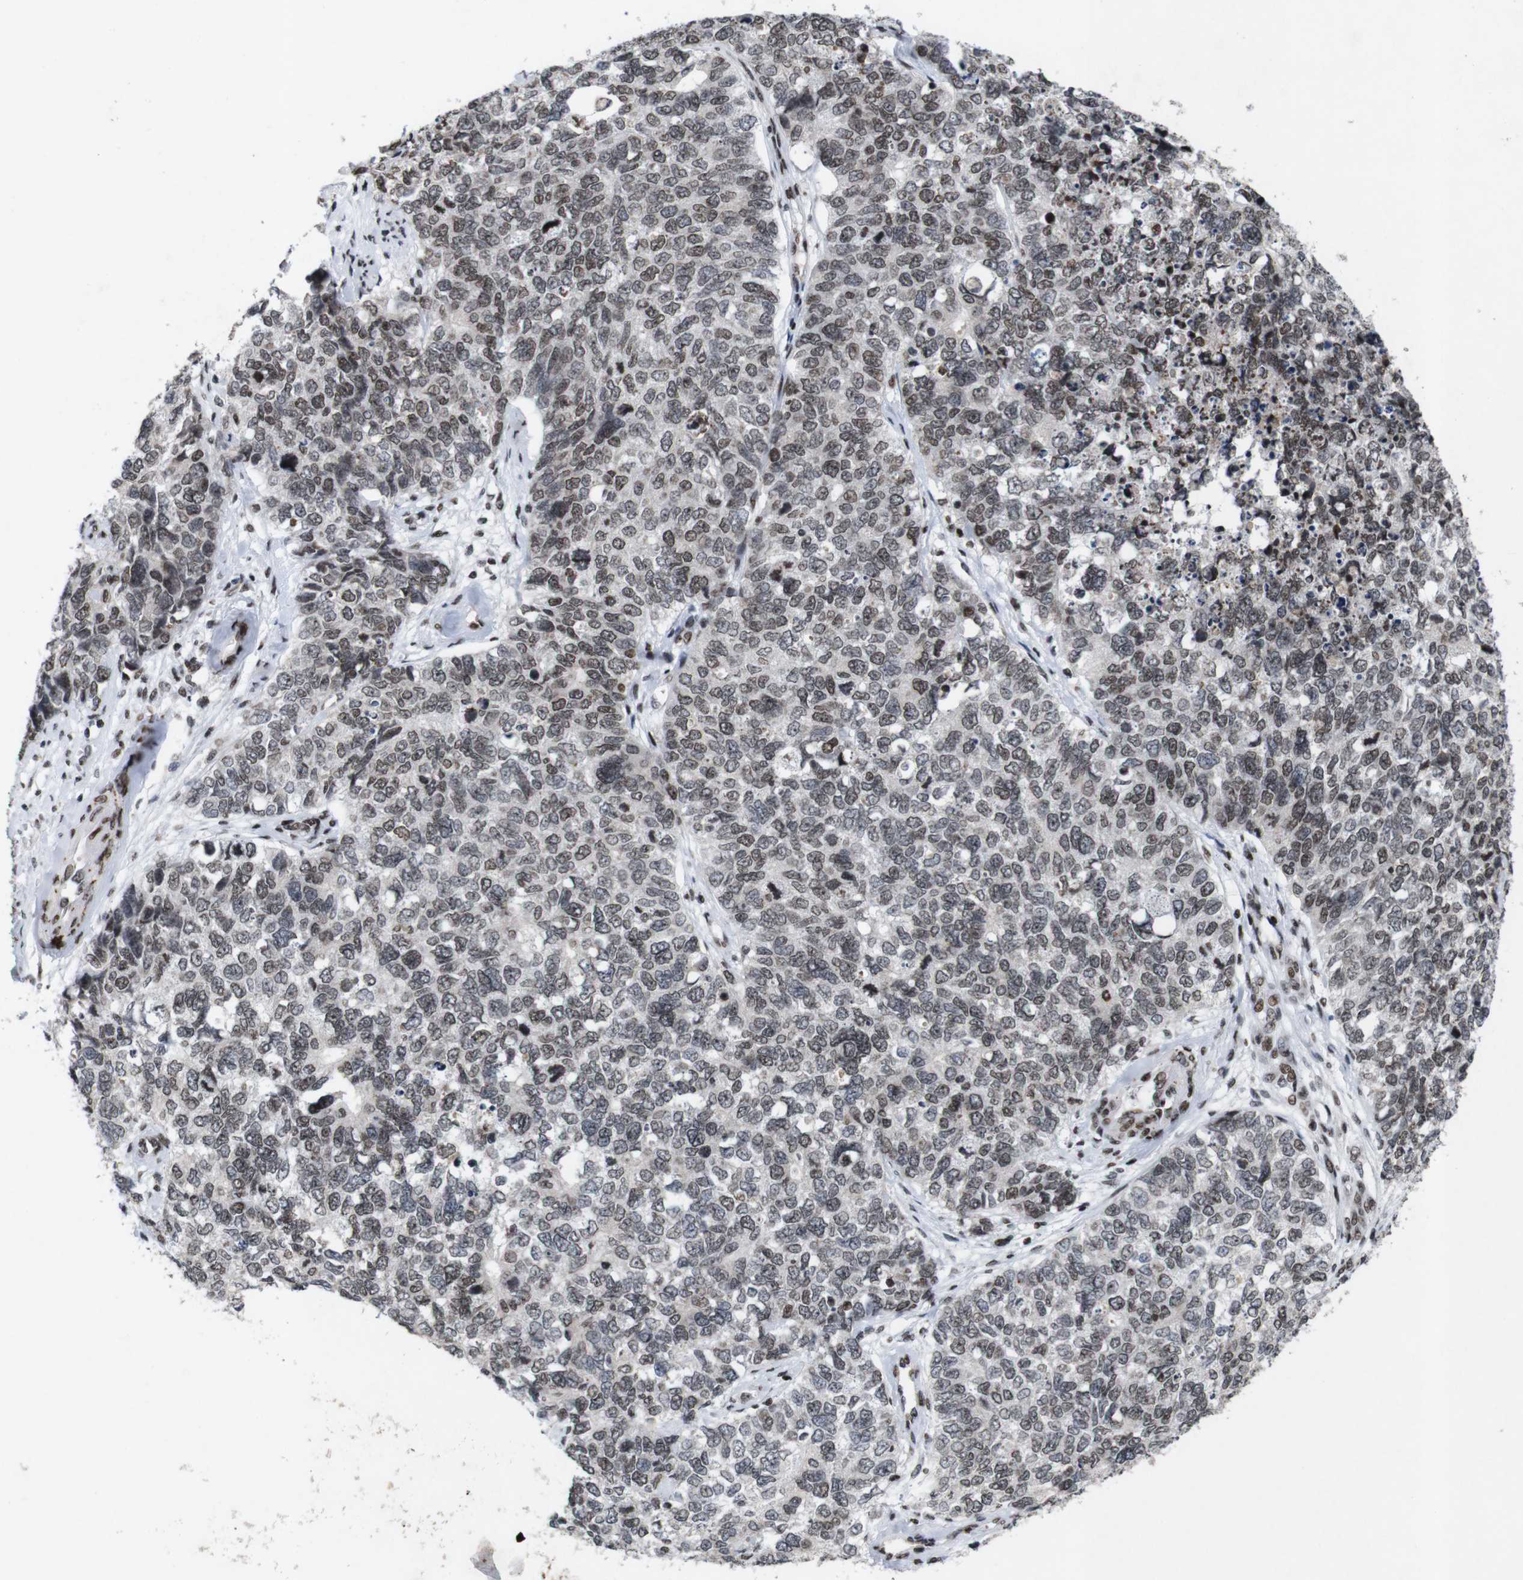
{"staining": {"intensity": "weak", "quantity": ">75%", "location": "nuclear"}, "tissue": "cervical cancer", "cell_type": "Tumor cells", "image_type": "cancer", "snomed": [{"axis": "morphology", "description": "Squamous cell carcinoma, NOS"}, {"axis": "topography", "description": "Cervix"}], "caption": "Brown immunohistochemical staining in human cervical squamous cell carcinoma reveals weak nuclear expression in approximately >75% of tumor cells. (Brightfield microscopy of DAB IHC at high magnification).", "gene": "MAGEH1", "patient": {"sex": "female", "age": 63}}